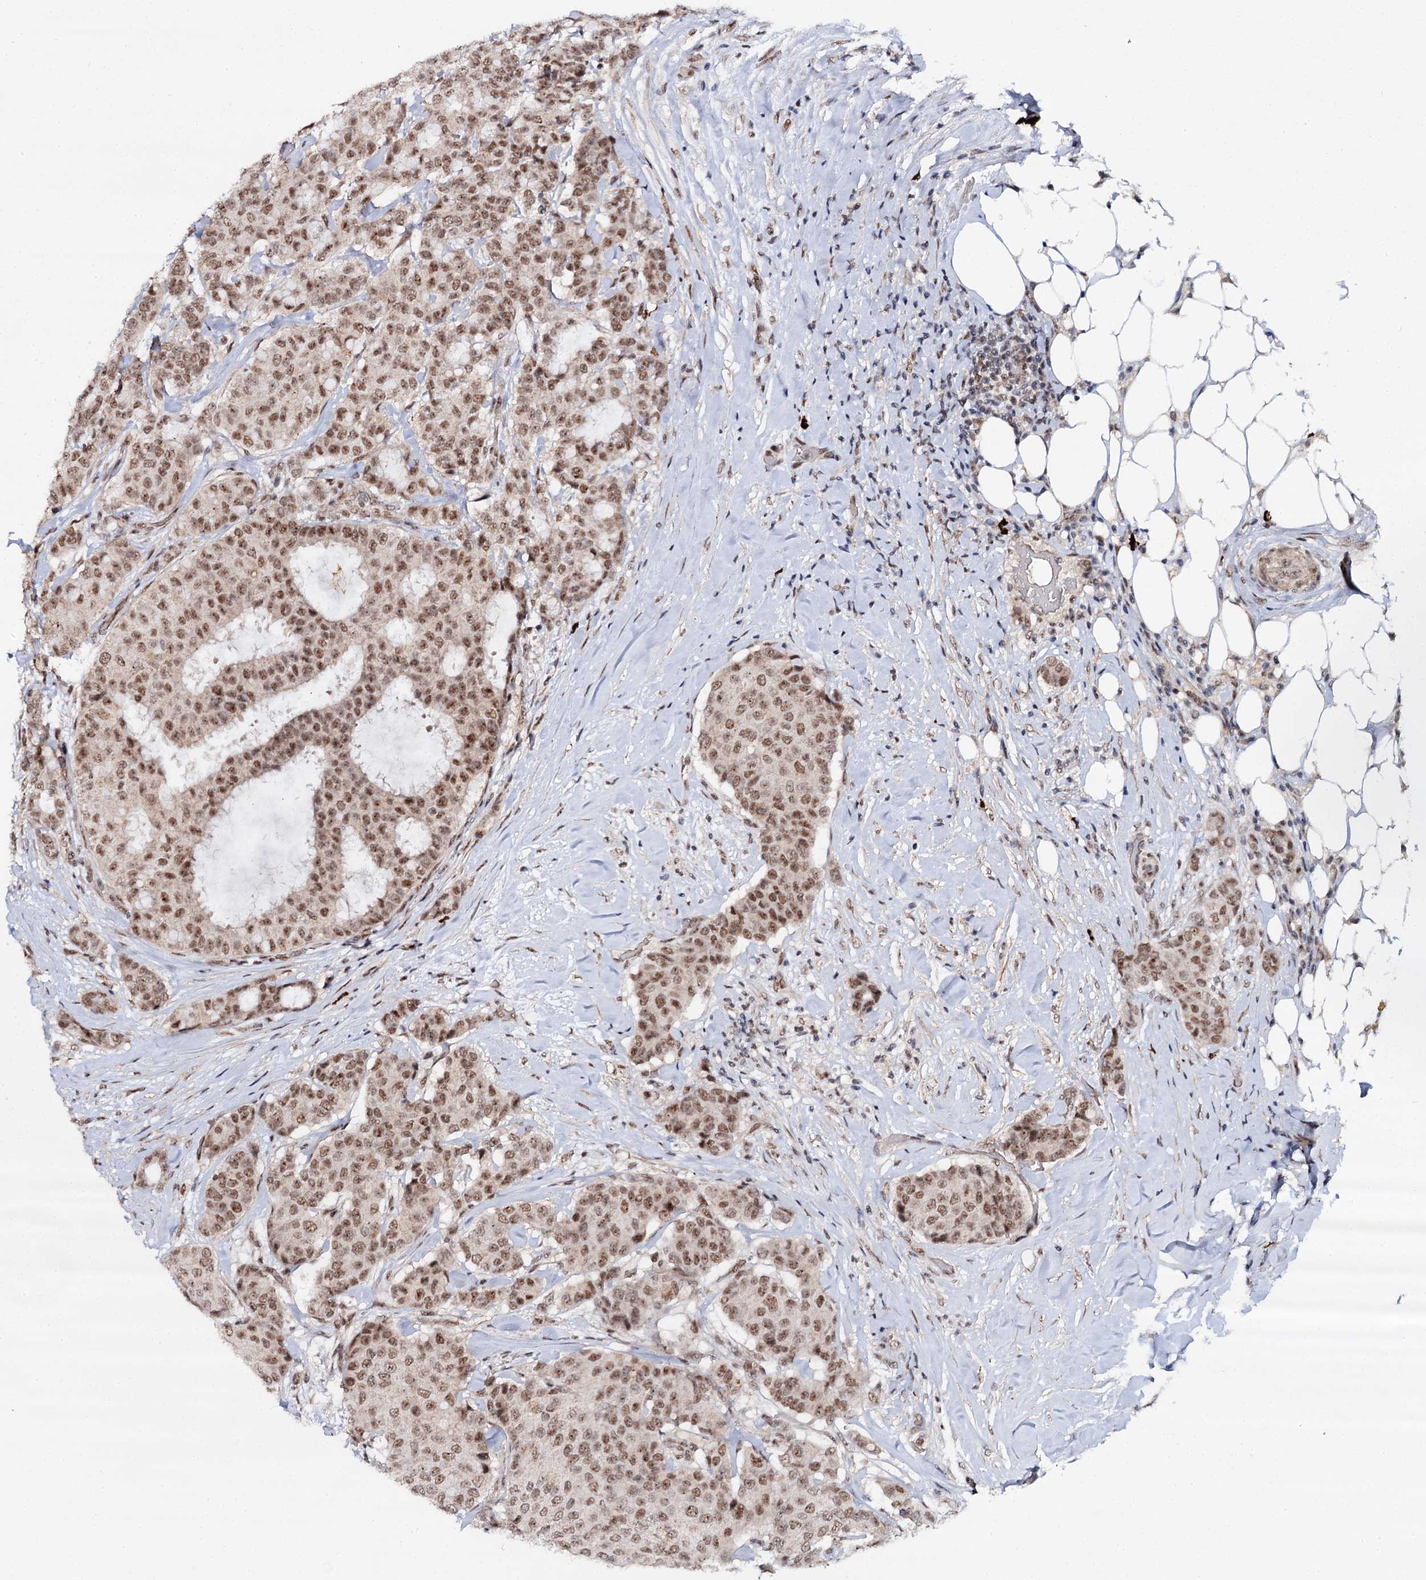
{"staining": {"intensity": "moderate", "quantity": ">75%", "location": "nuclear"}, "tissue": "breast cancer", "cell_type": "Tumor cells", "image_type": "cancer", "snomed": [{"axis": "morphology", "description": "Duct carcinoma"}, {"axis": "topography", "description": "Breast"}], "caption": "High-power microscopy captured an immunohistochemistry (IHC) histopathology image of intraductal carcinoma (breast), revealing moderate nuclear staining in about >75% of tumor cells.", "gene": "BUD13", "patient": {"sex": "female", "age": 75}}